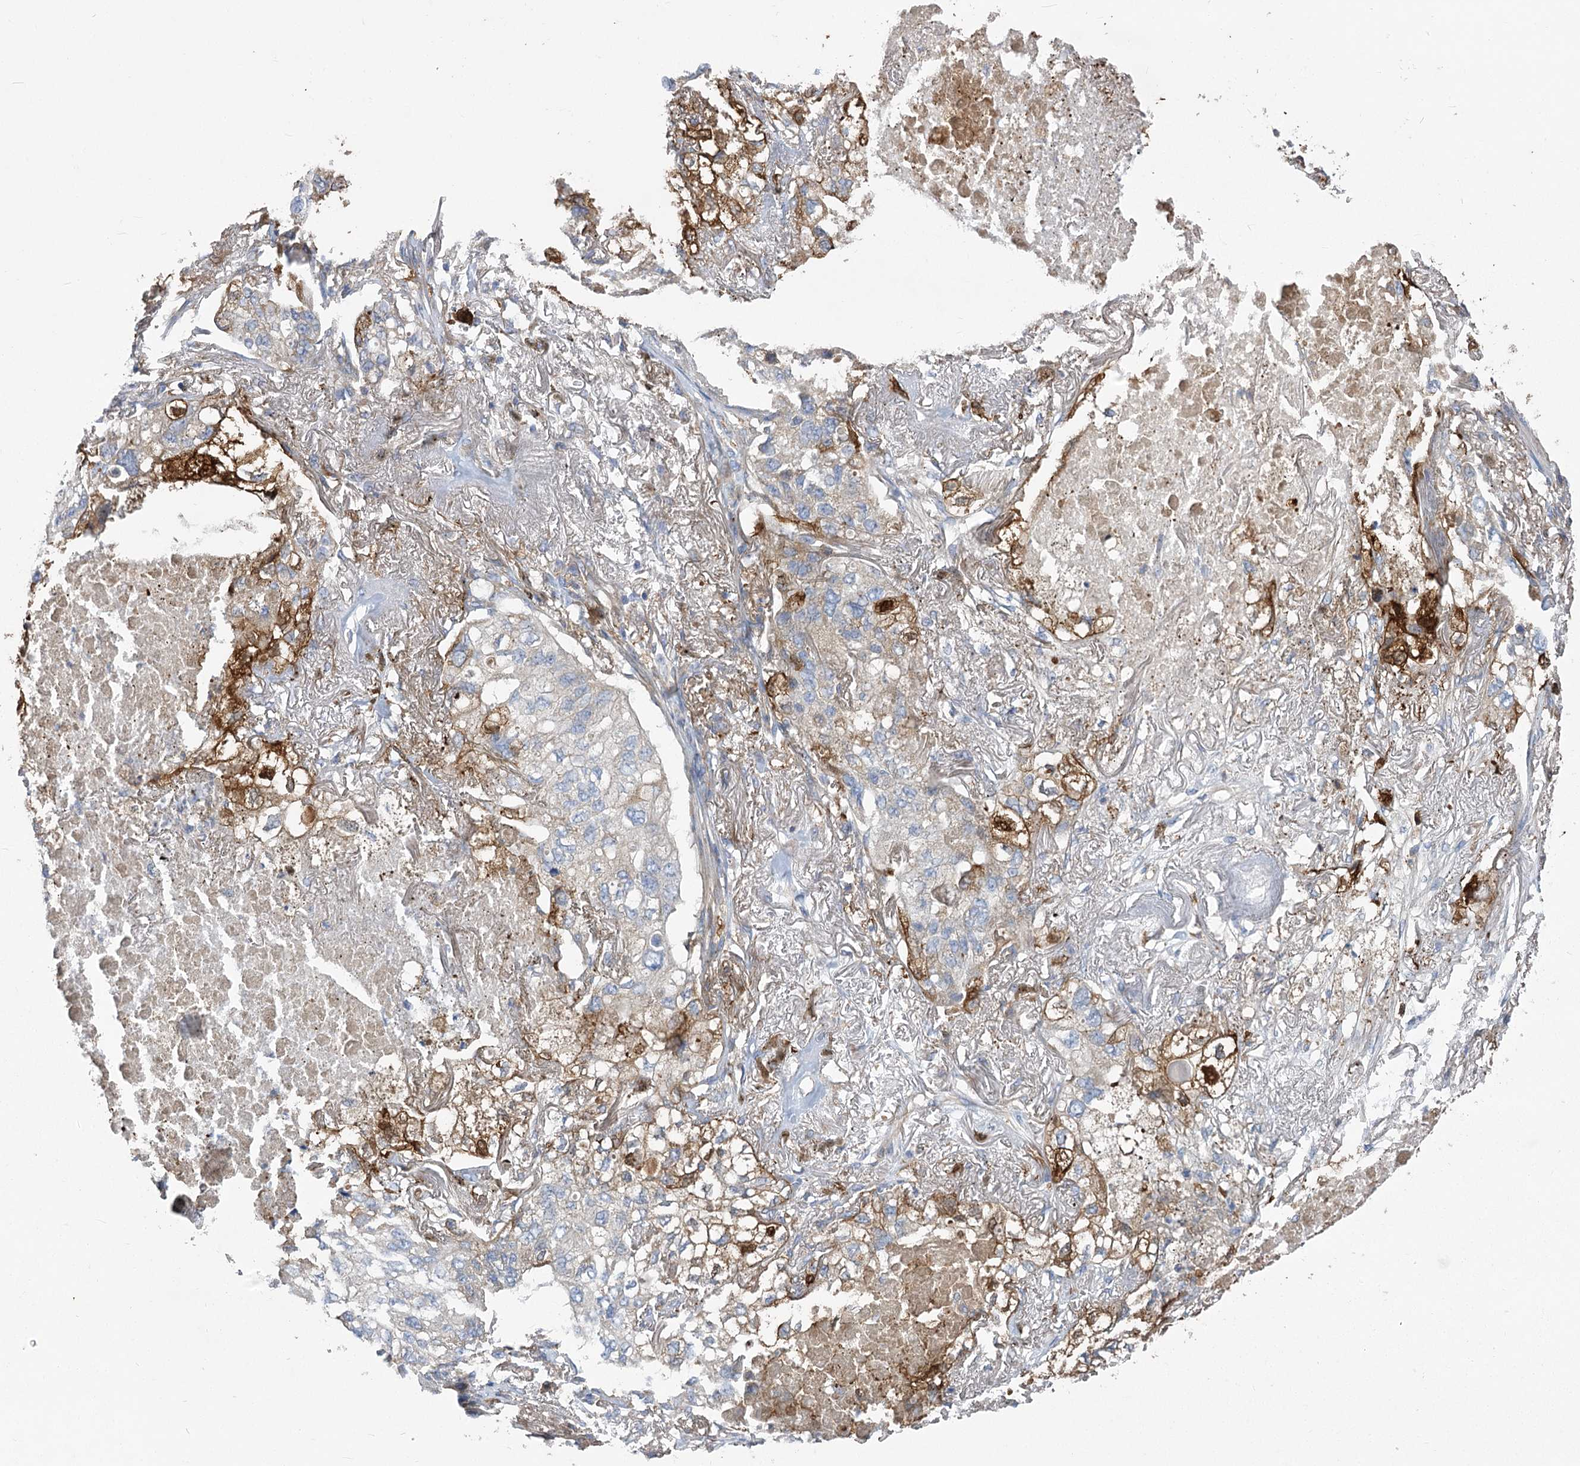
{"staining": {"intensity": "negative", "quantity": "none", "location": "none"}, "tissue": "lung cancer", "cell_type": "Tumor cells", "image_type": "cancer", "snomed": [{"axis": "morphology", "description": "Adenocarcinoma, NOS"}, {"axis": "topography", "description": "Lung"}], "caption": "There is no significant staining in tumor cells of lung adenocarcinoma.", "gene": "RMDN2", "patient": {"sex": "male", "age": 65}}